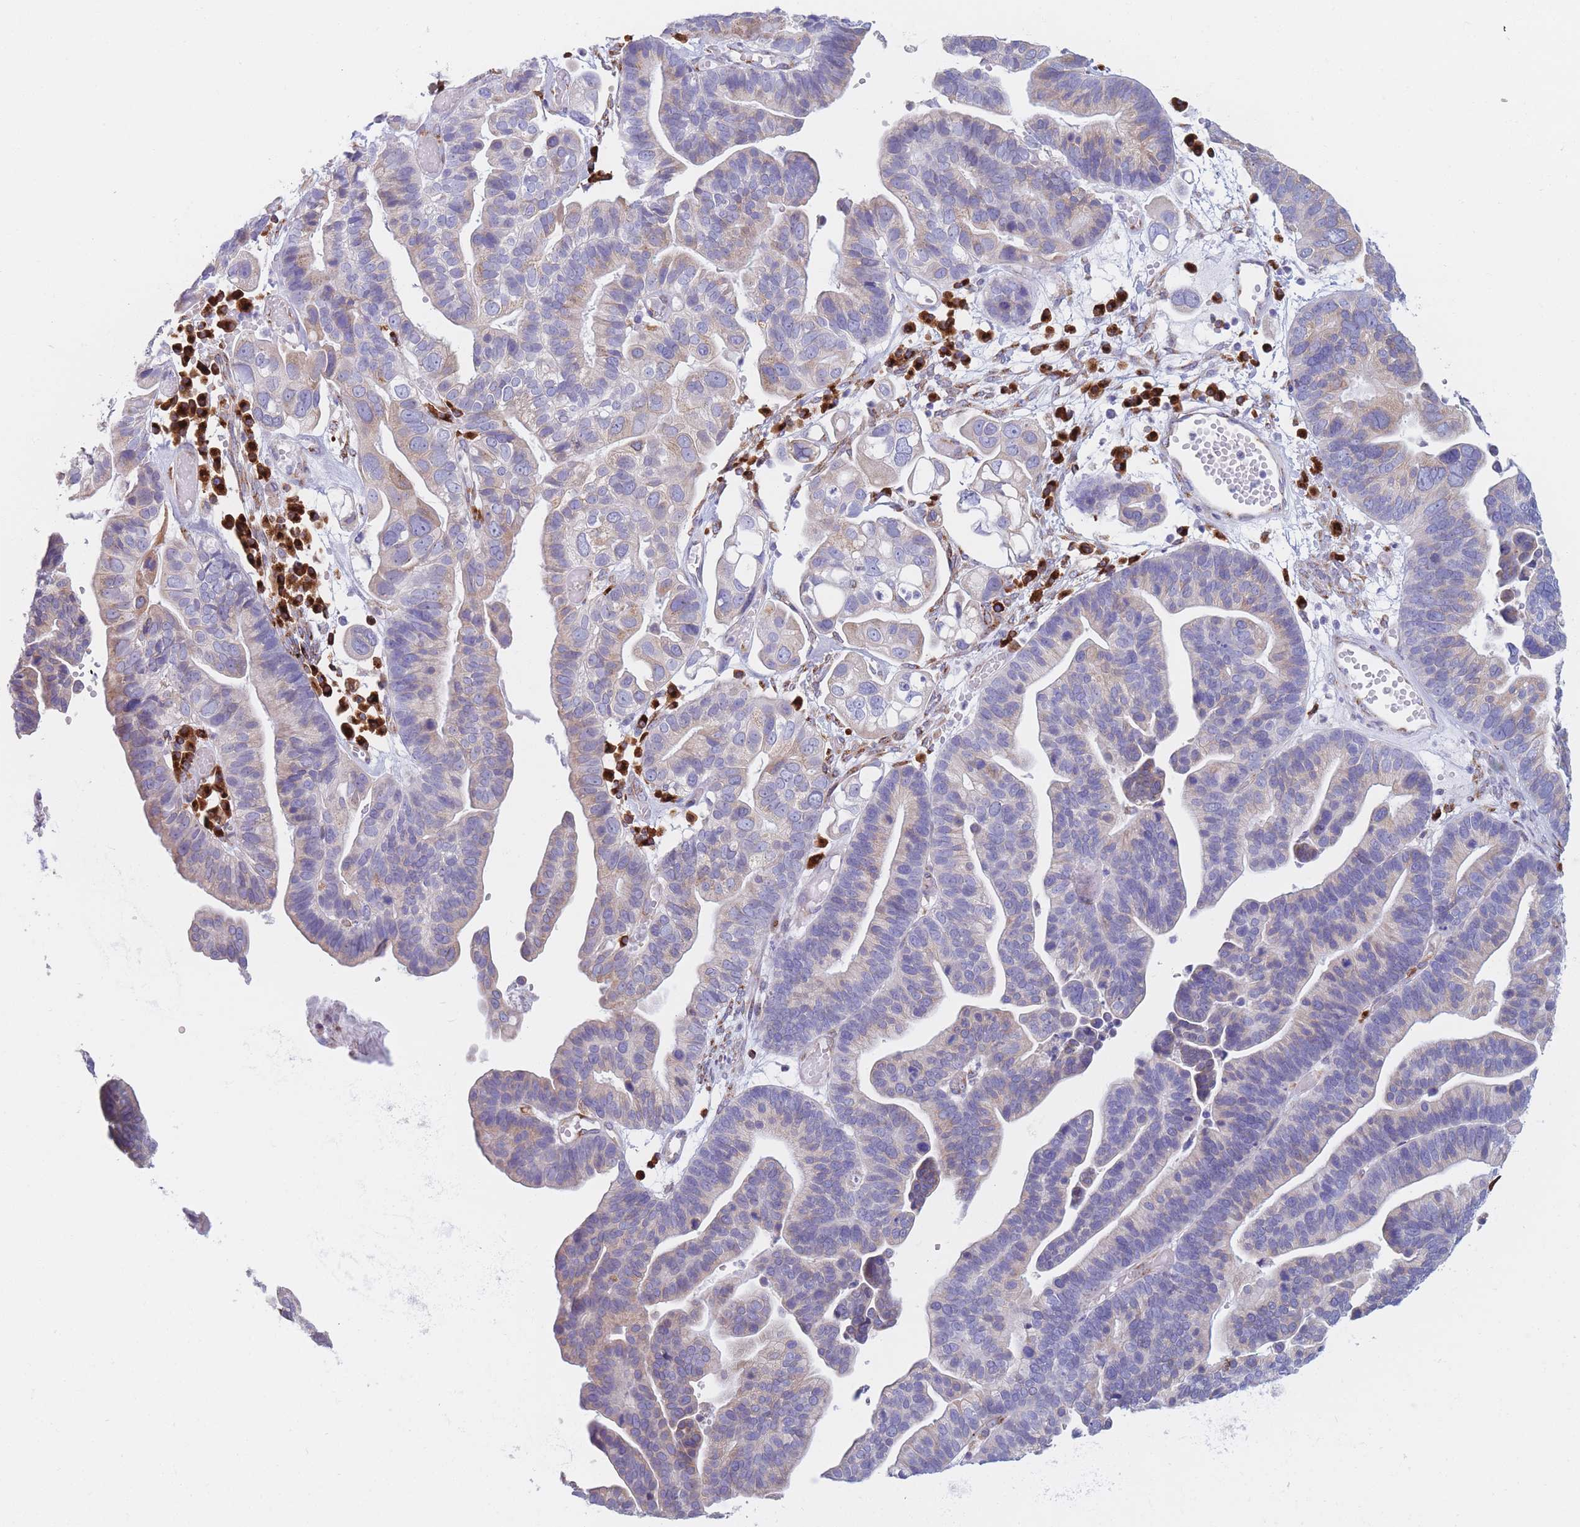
{"staining": {"intensity": "weak", "quantity": "25%-75%", "location": "cytoplasmic/membranous"}, "tissue": "ovarian cancer", "cell_type": "Tumor cells", "image_type": "cancer", "snomed": [{"axis": "morphology", "description": "Cystadenocarcinoma, serous, NOS"}, {"axis": "topography", "description": "Ovary"}], "caption": "Approximately 25%-75% of tumor cells in ovarian cancer (serous cystadenocarcinoma) display weak cytoplasmic/membranous protein expression as visualized by brown immunohistochemical staining.", "gene": "MRPL30", "patient": {"sex": "female", "age": 56}}